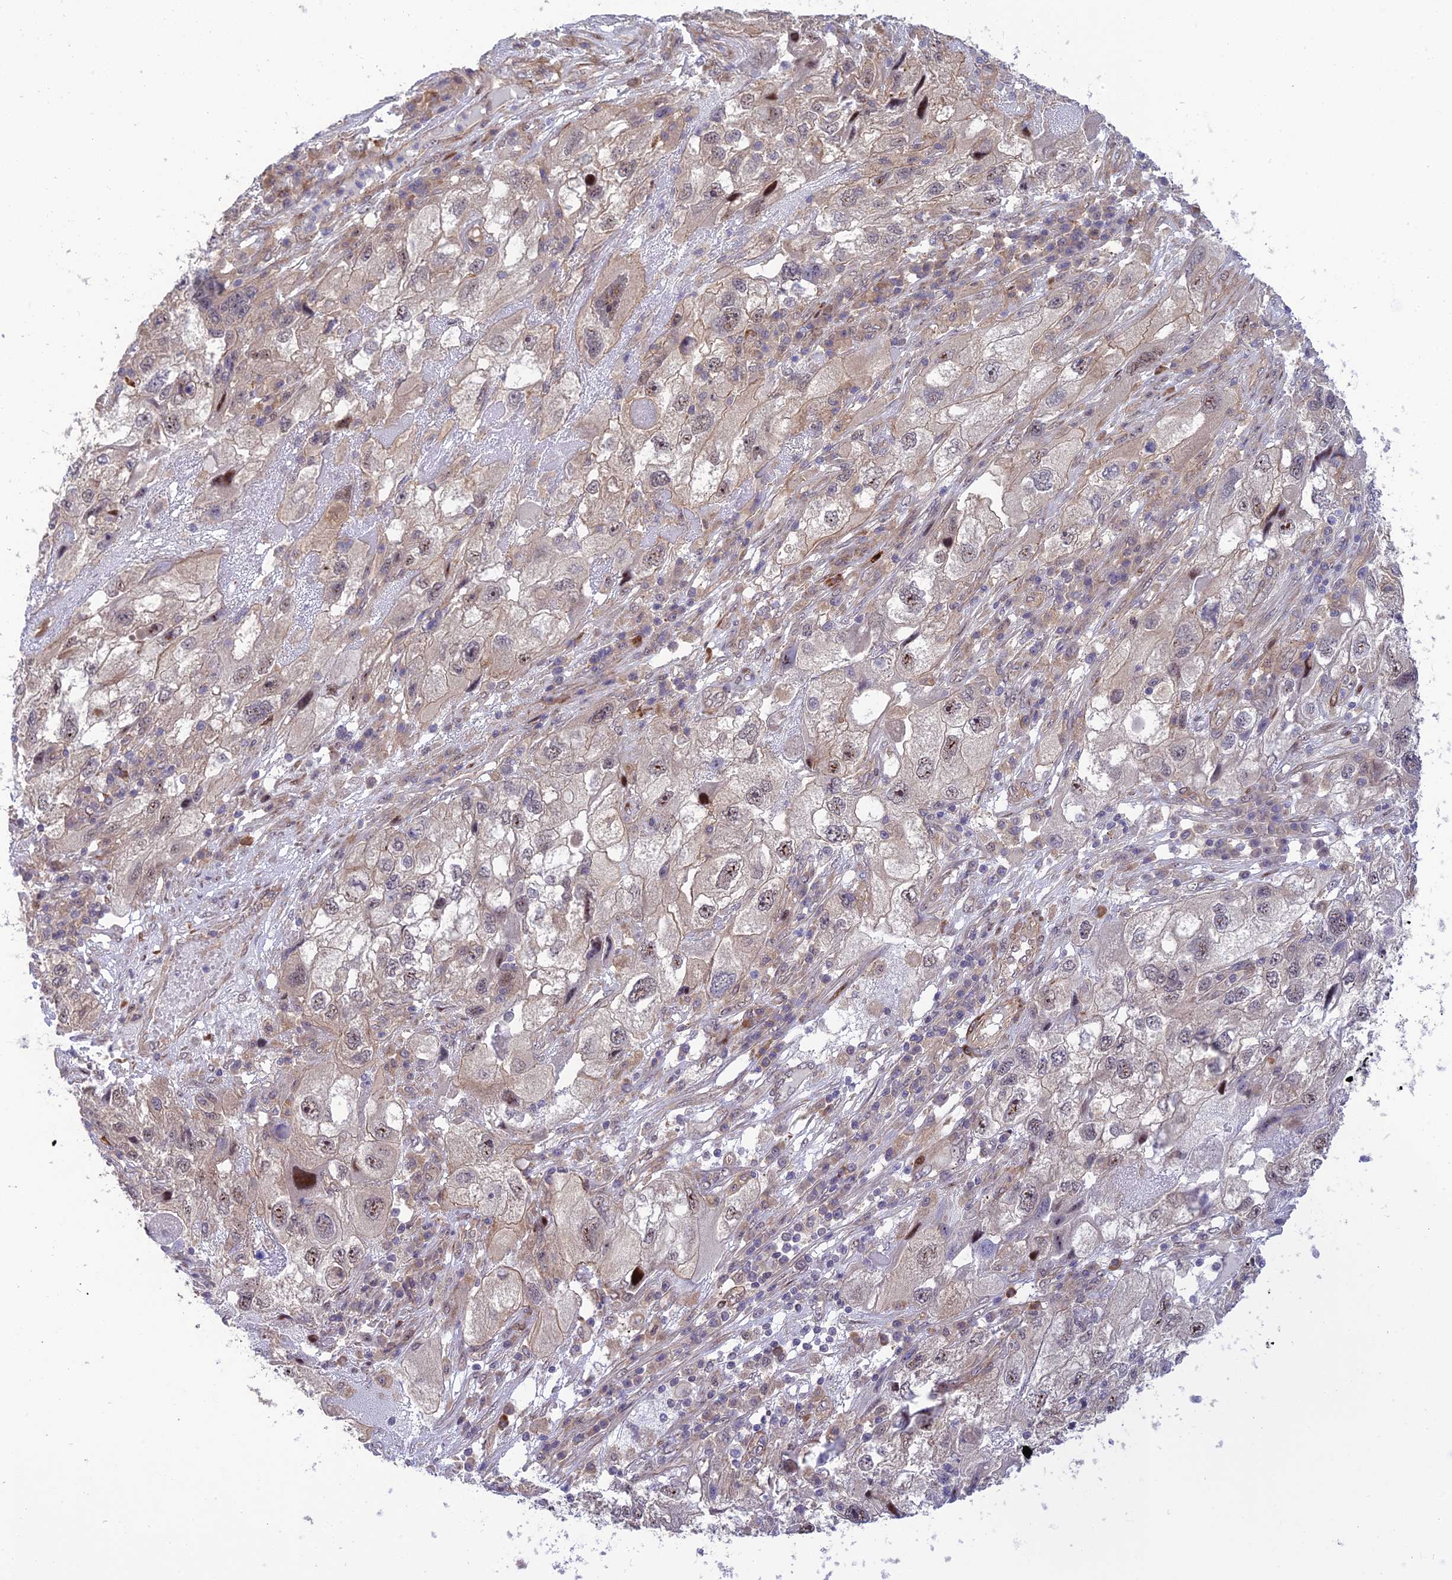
{"staining": {"intensity": "weak", "quantity": "25%-75%", "location": "nuclear"}, "tissue": "endometrial cancer", "cell_type": "Tumor cells", "image_type": "cancer", "snomed": [{"axis": "morphology", "description": "Adenocarcinoma, NOS"}, {"axis": "topography", "description": "Endometrium"}], "caption": "Adenocarcinoma (endometrial) was stained to show a protein in brown. There is low levels of weak nuclear positivity in about 25%-75% of tumor cells.", "gene": "ZNF584", "patient": {"sex": "female", "age": 49}}